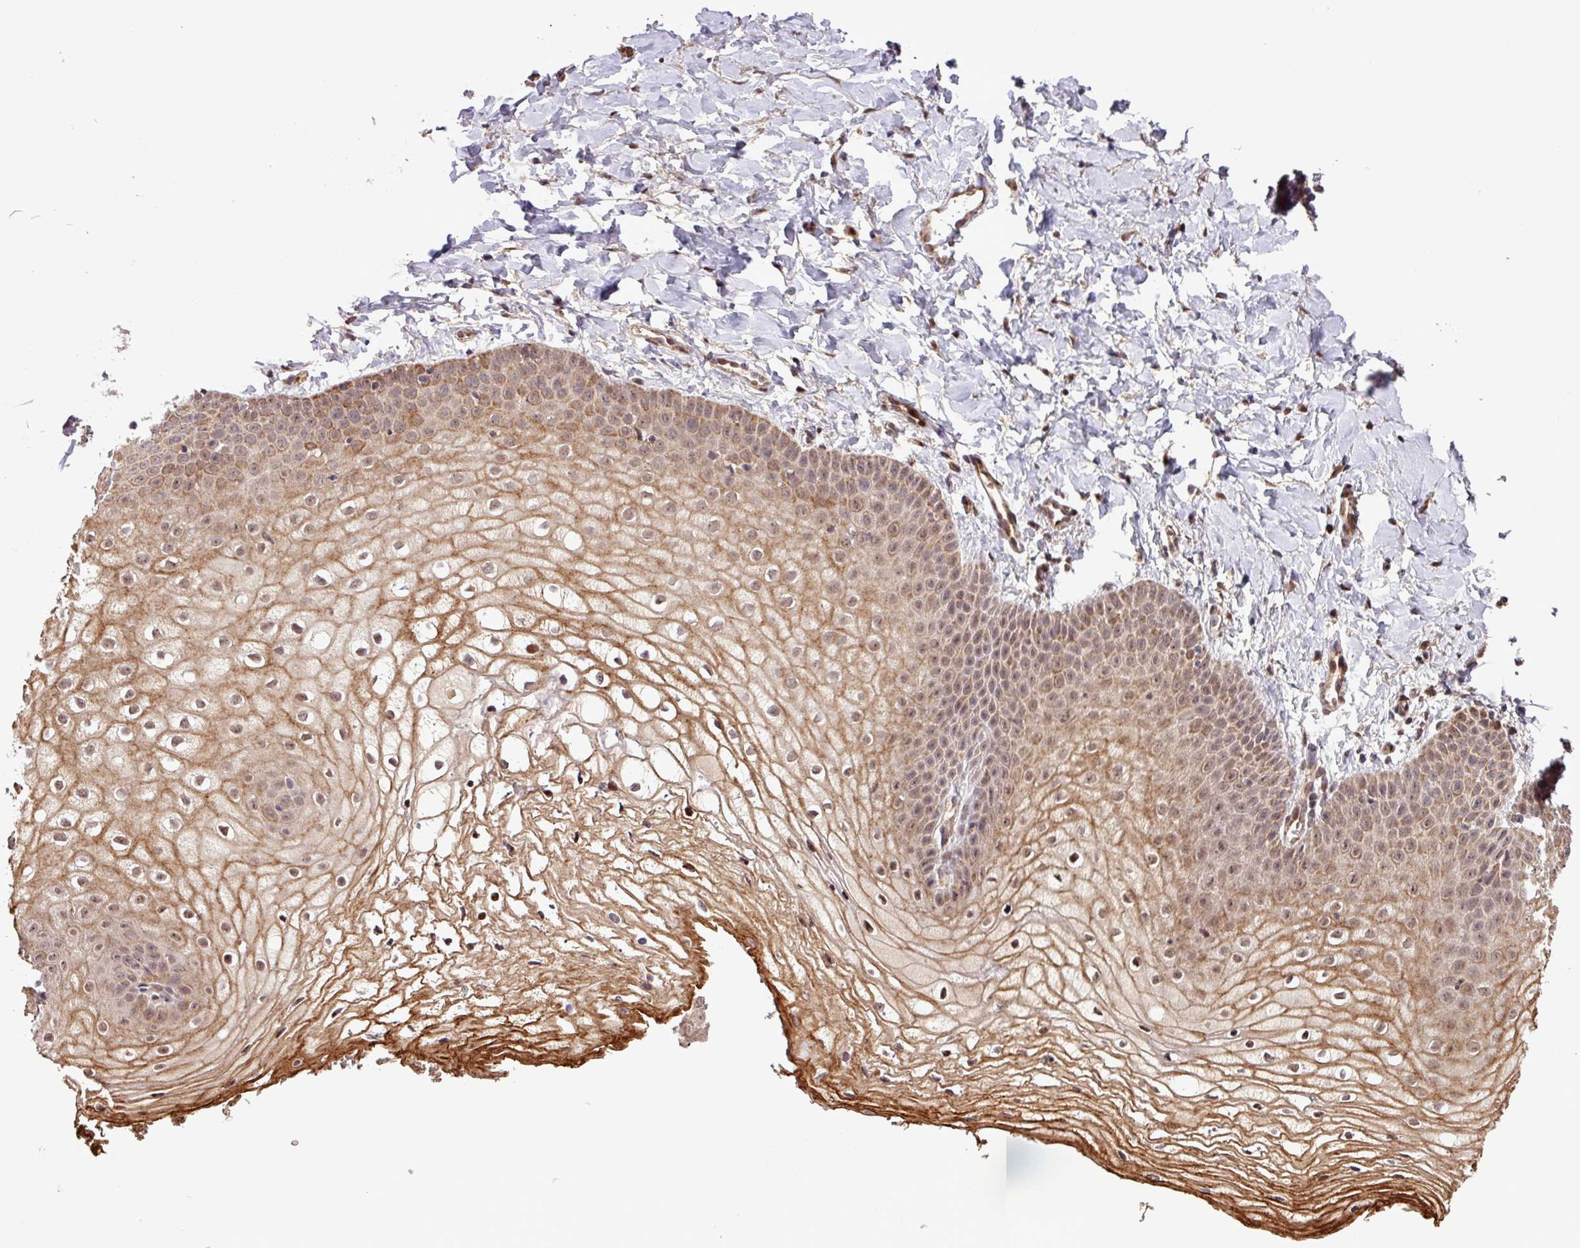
{"staining": {"intensity": "moderate", "quantity": ">75%", "location": "cytoplasmic/membranous,nuclear"}, "tissue": "vagina", "cell_type": "Squamous epithelial cells", "image_type": "normal", "snomed": [{"axis": "morphology", "description": "Normal tissue, NOS"}, {"axis": "topography", "description": "Vagina"}], "caption": "Moderate cytoplasmic/membranous,nuclear positivity for a protein is present in approximately >75% of squamous epithelial cells of normal vagina using IHC.", "gene": "SLC22A24", "patient": {"sex": "female", "age": 68}}